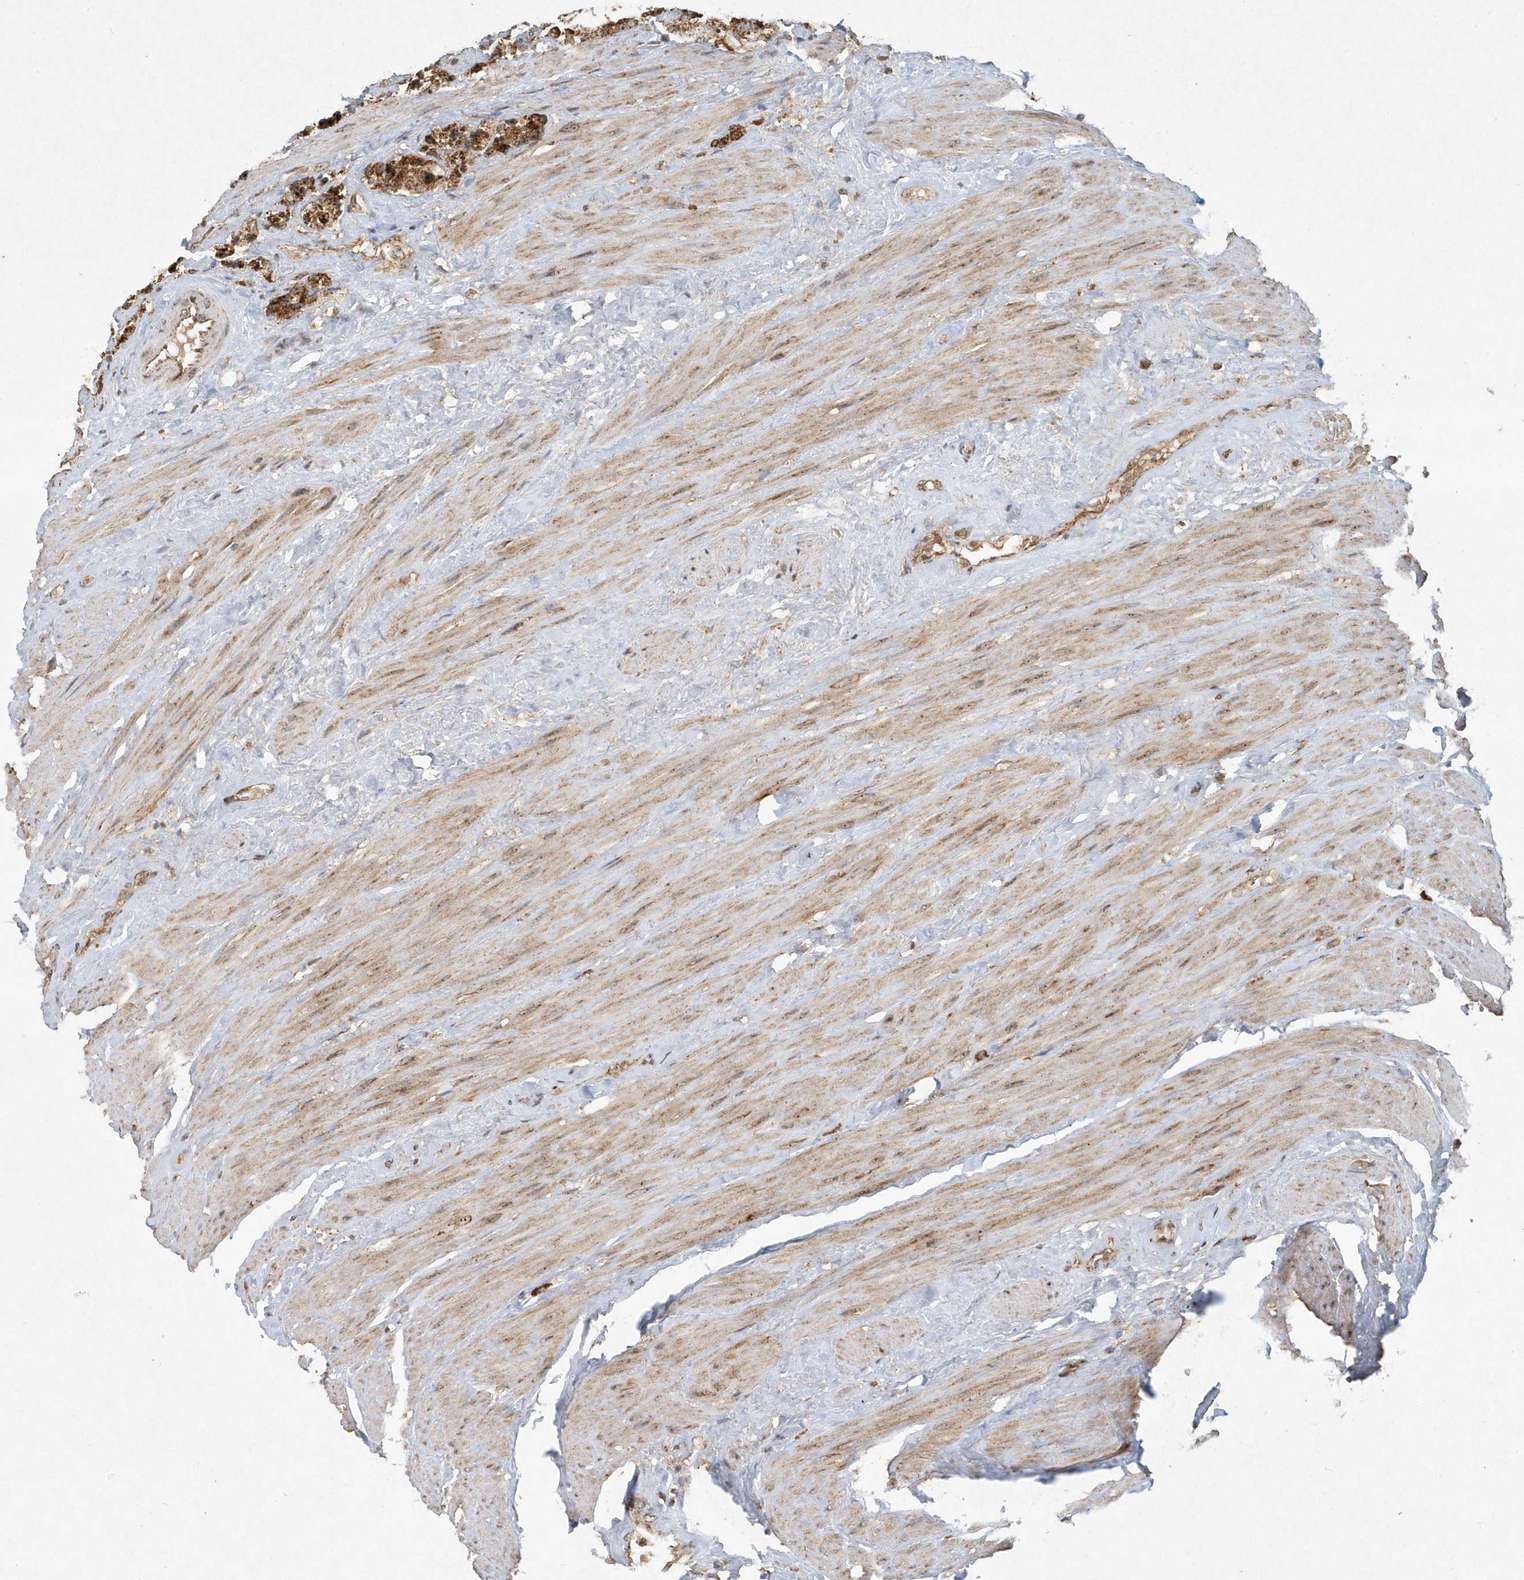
{"staining": {"intensity": "strong", "quantity": ">75%", "location": "cytoplasmic/membranous,nuclear"}, "tissue": "prostate cancer", "cell_type": "Tumor cells", "image_type": "cancer", "snomed": [{"axis": "morphology", "description": "Adenocarcinoma, High grade"}, {"axis": "topography", "description": "Prostate"}], "caption": "High-magnification brightfield microscopy of adenocarcinoma (high-grade) (prostate) stained with DAB (3,3'-diaminobenzidine) (brown) and counterstained with hematoxylin (blue). tumor cells exhibit strong cytoplasmic/membranous and nuclear expression is identified in about>75% of cells.", "gene": "ABCB9", "patient": {"sex": "male", "age": 61}}